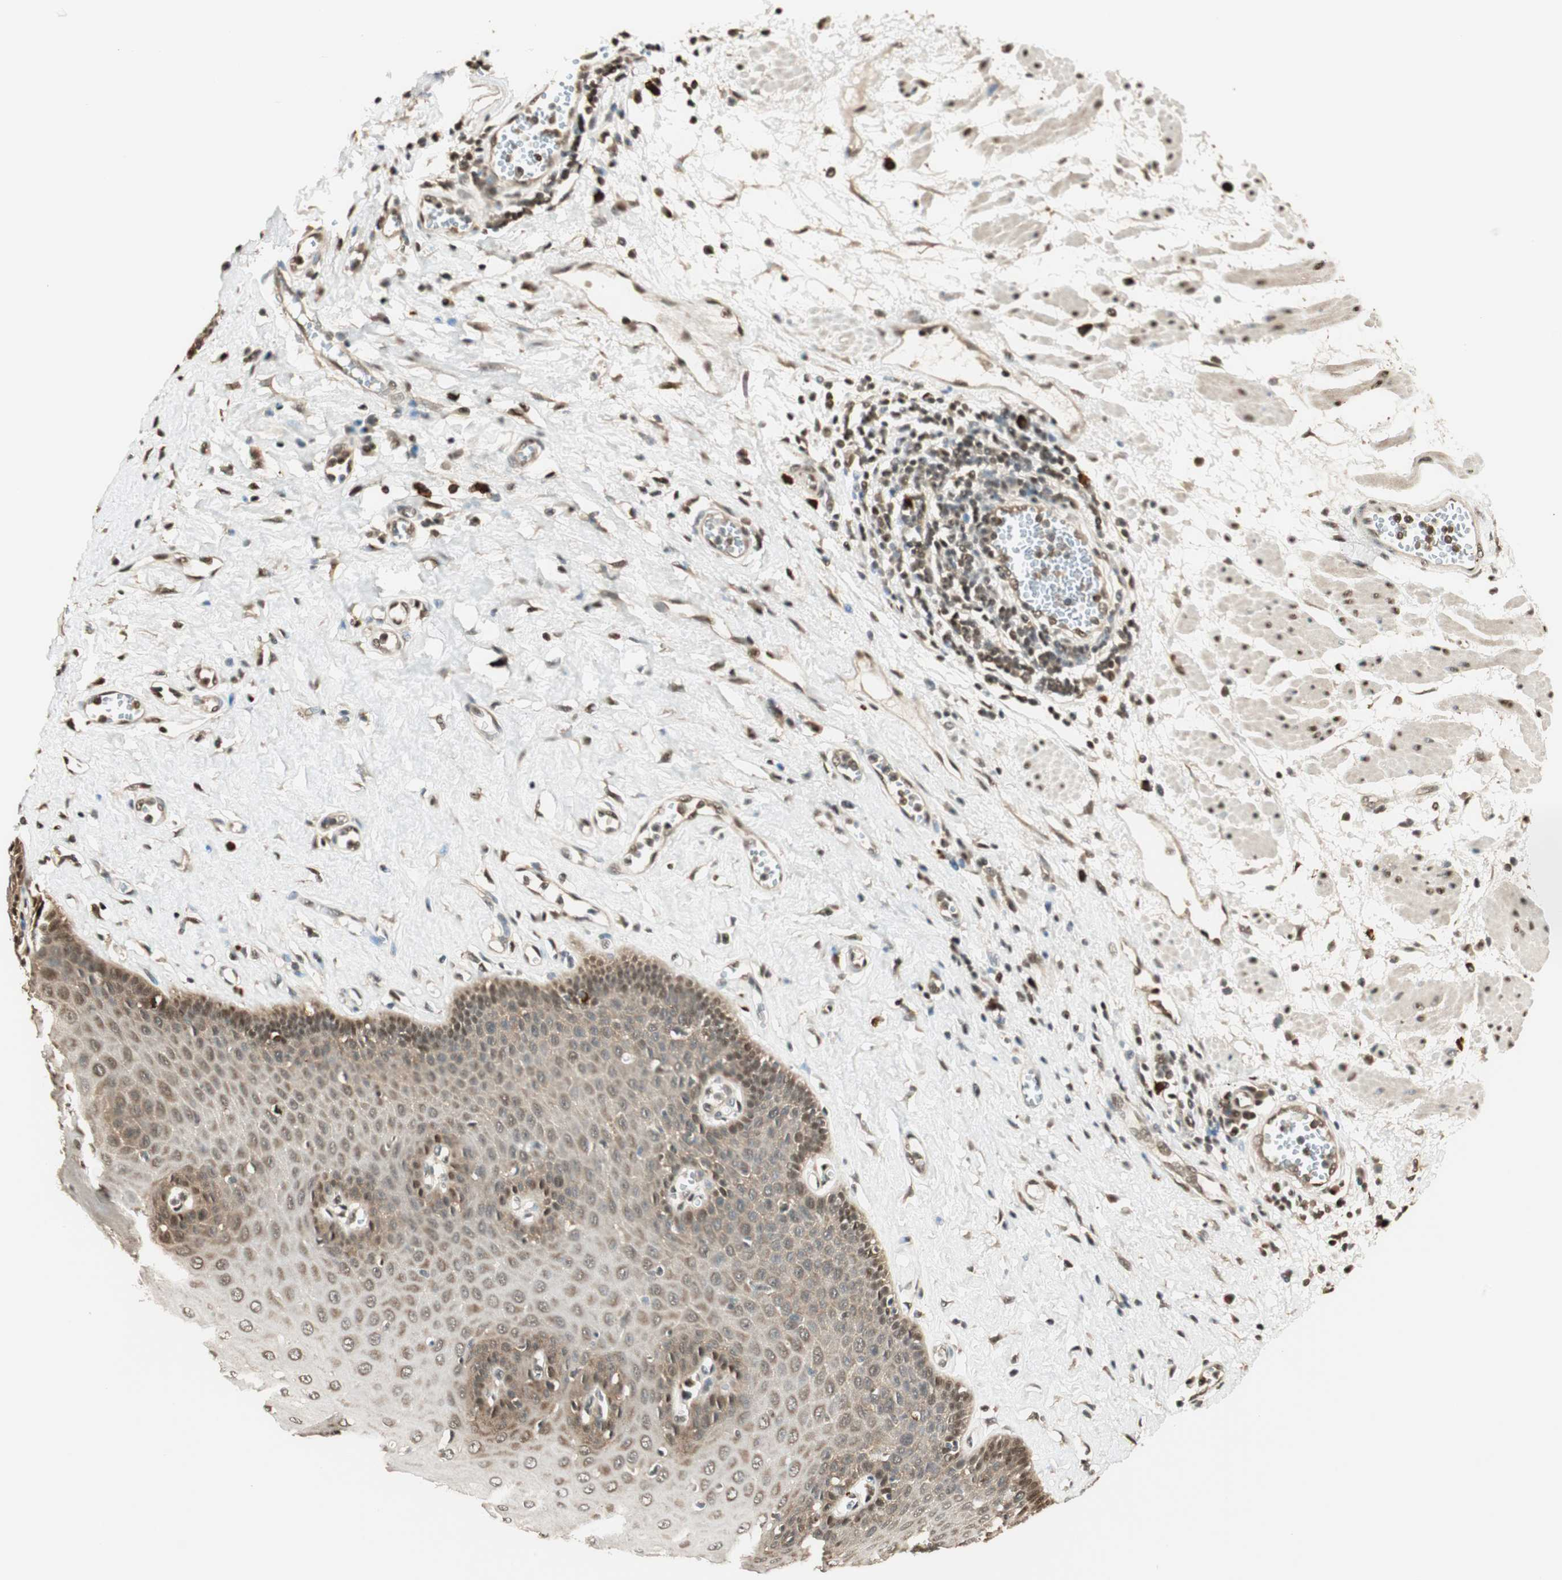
{"staining": {"intensity": "moderate", "quantity": ">75%", "location": "cytoplasmic/membranous,nuclear"}, "tissue": "esophagus", "cell_type": "Squamous epithelial cells", "image_type": "normal", "snomed": [{"axis": "morphology", "description": "Normal tissue, NOS"}, {"axis": "morphology", "description": "Squamous cell carcinoma, NOS"}, {"axis": "topography", "description": "Esophagus"}], "caption": "Immunohistochemistry image of normal human esophagus stained for a protein (brown), which shows medium levels of moderate cytoplasmic/membranous,nuclear positivity in approximately >75% of squamous epithelial cells.", "gene": "ENSG00000268870", "patient": {"sex": "male", "age": 65}}